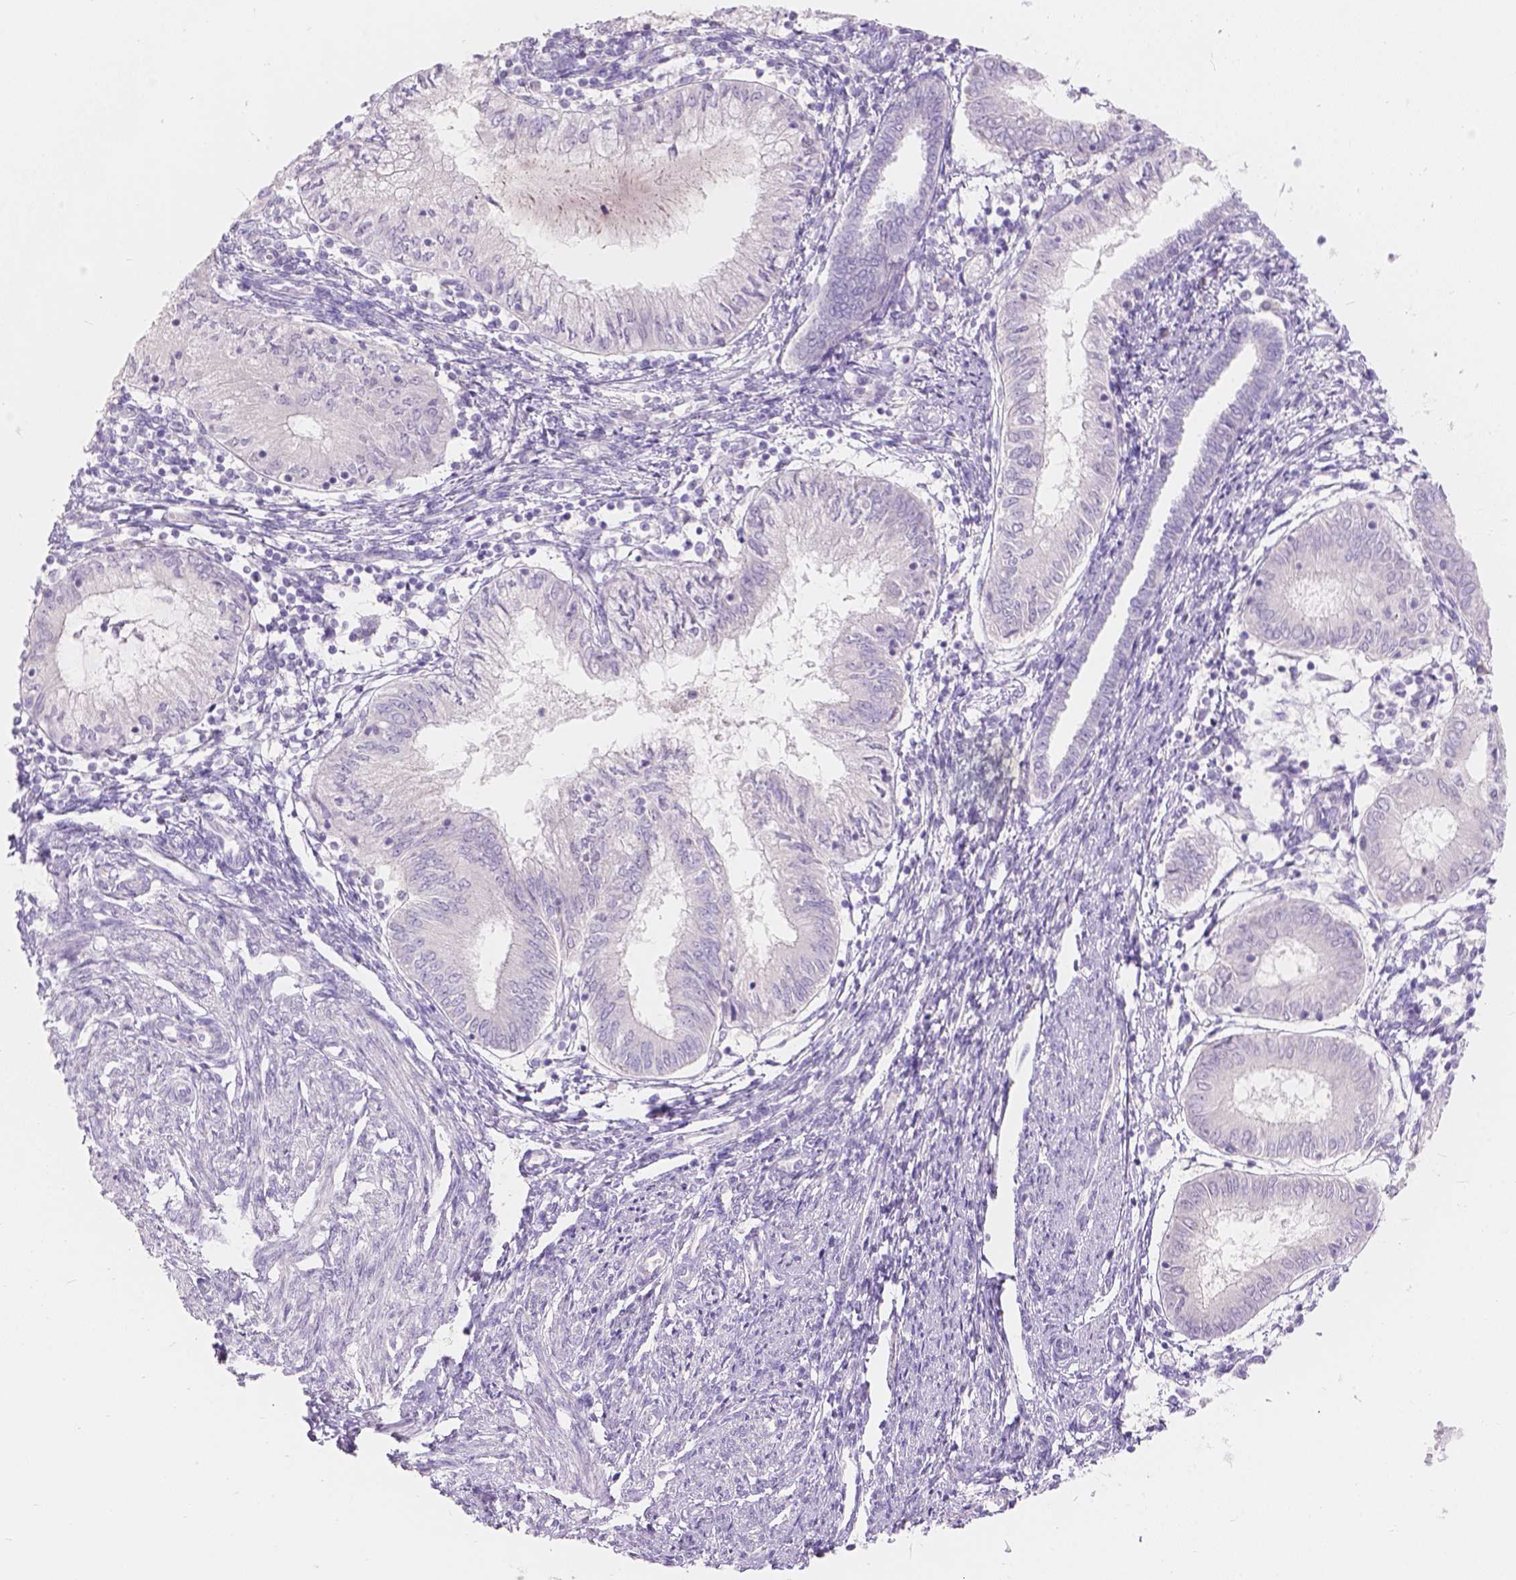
{"staining": {"intensity": "negative", "quantity": "none", "location": "none"}, "tissue": "endometrial cancer", "cell_type": "Tumor cells", "image_type": "cancer", "snomed": [{"axis": "morphology", "description": "Adenocarcinoma, NOS"}, {"axis": "topography", "description": "Endometrium"}], "caption": "The micrograph shows no staining of tumor cells in endometrial cancer (adenocarcinoma).", "gene": "HTN3", "patient": {"sex": "female", "age": 68}}